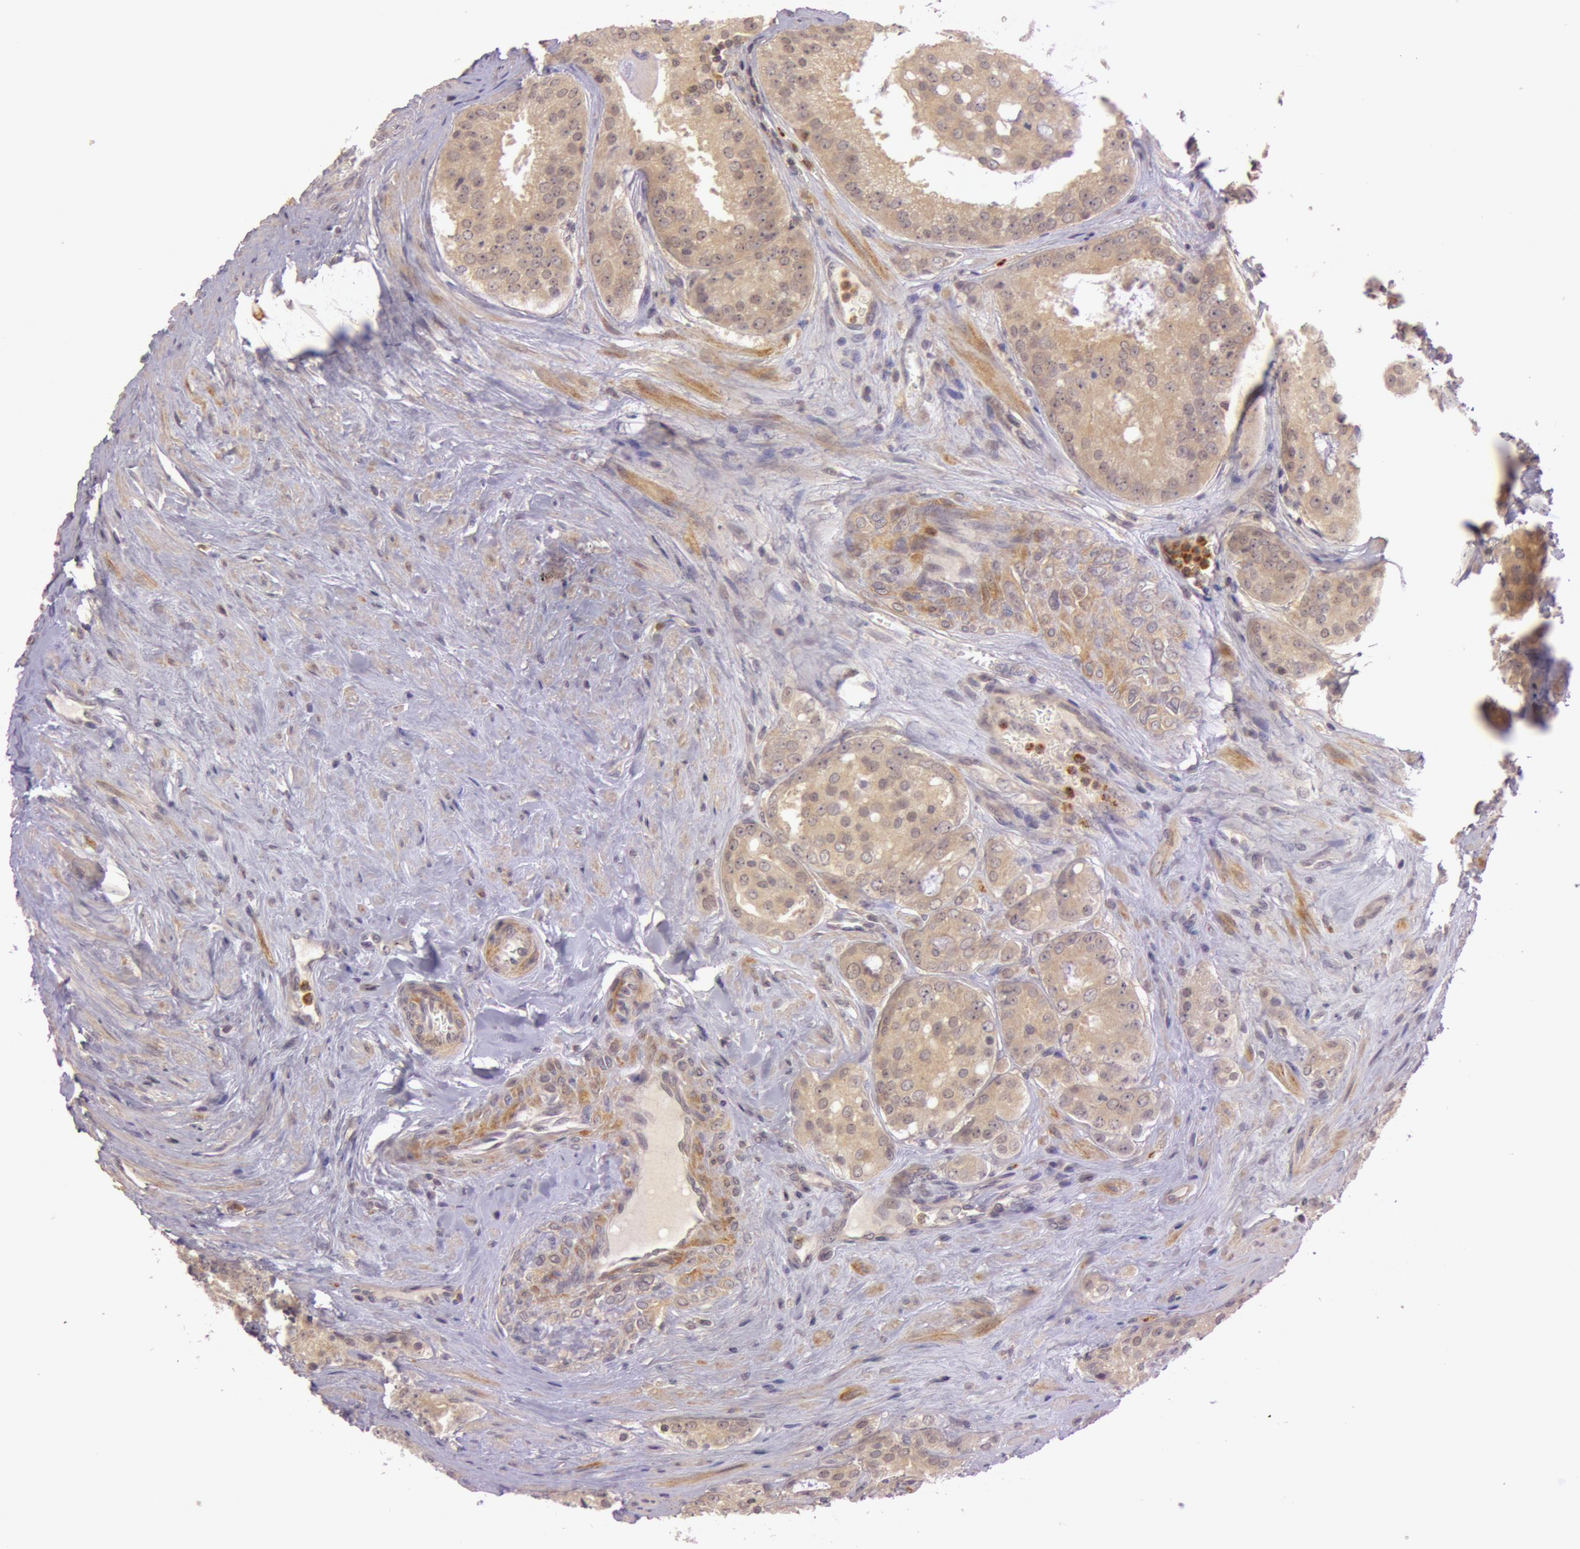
{"staining": {"intensity": "weak", "quantity": ">75%", "location": "cytoplasmic/membranous"}, "tissue": "prostate cancer", "cell_type": "Tumor cells", "image_type": "cancer", "snomed": [{"axis": "morphology", "description": "Adenocarcinoma, Medium grade"}, {"axis": "topography", "description": "Prostate"}], "caption": "Tumor cells reveal low levels of weak cytoplasmic/membranous expression in about >75% of cells in human prostate cancer.", "gene": "ATG2B", "patient": {"sex": "male", "age": 60}}